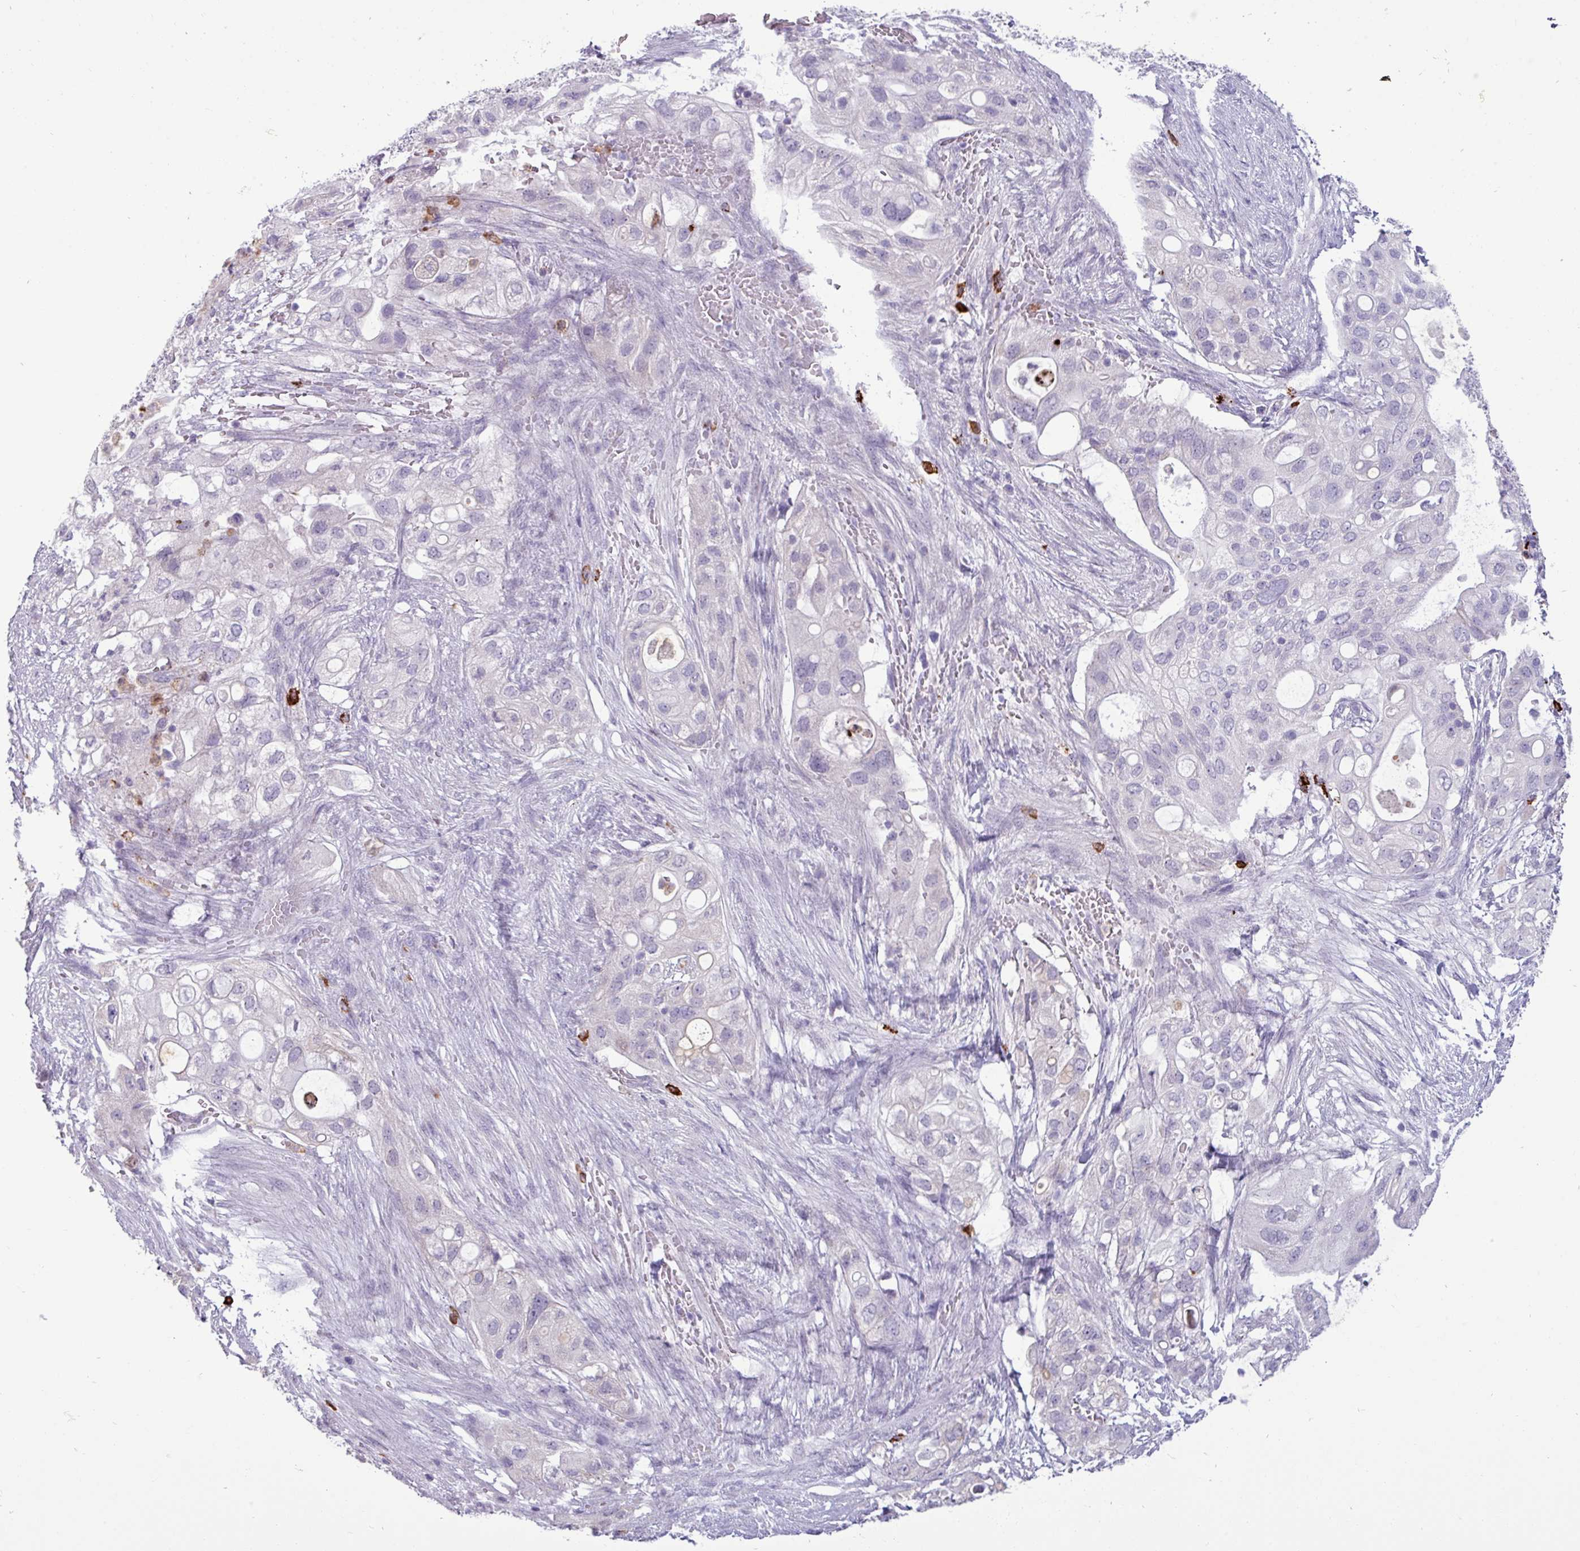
{"staining": {"intensity": "negative", "quantity": "none", "location": "none"}, "tissue": "pancreatic cancer", "cell_type": "Tumor cells", "image_type": "cancer", "snomed": [{"axis": "morphology", "description": "Adenocarcinoma, NOS"}, {"axis": "topography", "description": "Pancreas"}], "caption": "Tumor cells show no significant expression in pancreatic cancer (adenocarcinoma).", "gene": "TRIM39", "patient": {"sex": "female", "age": 72}}